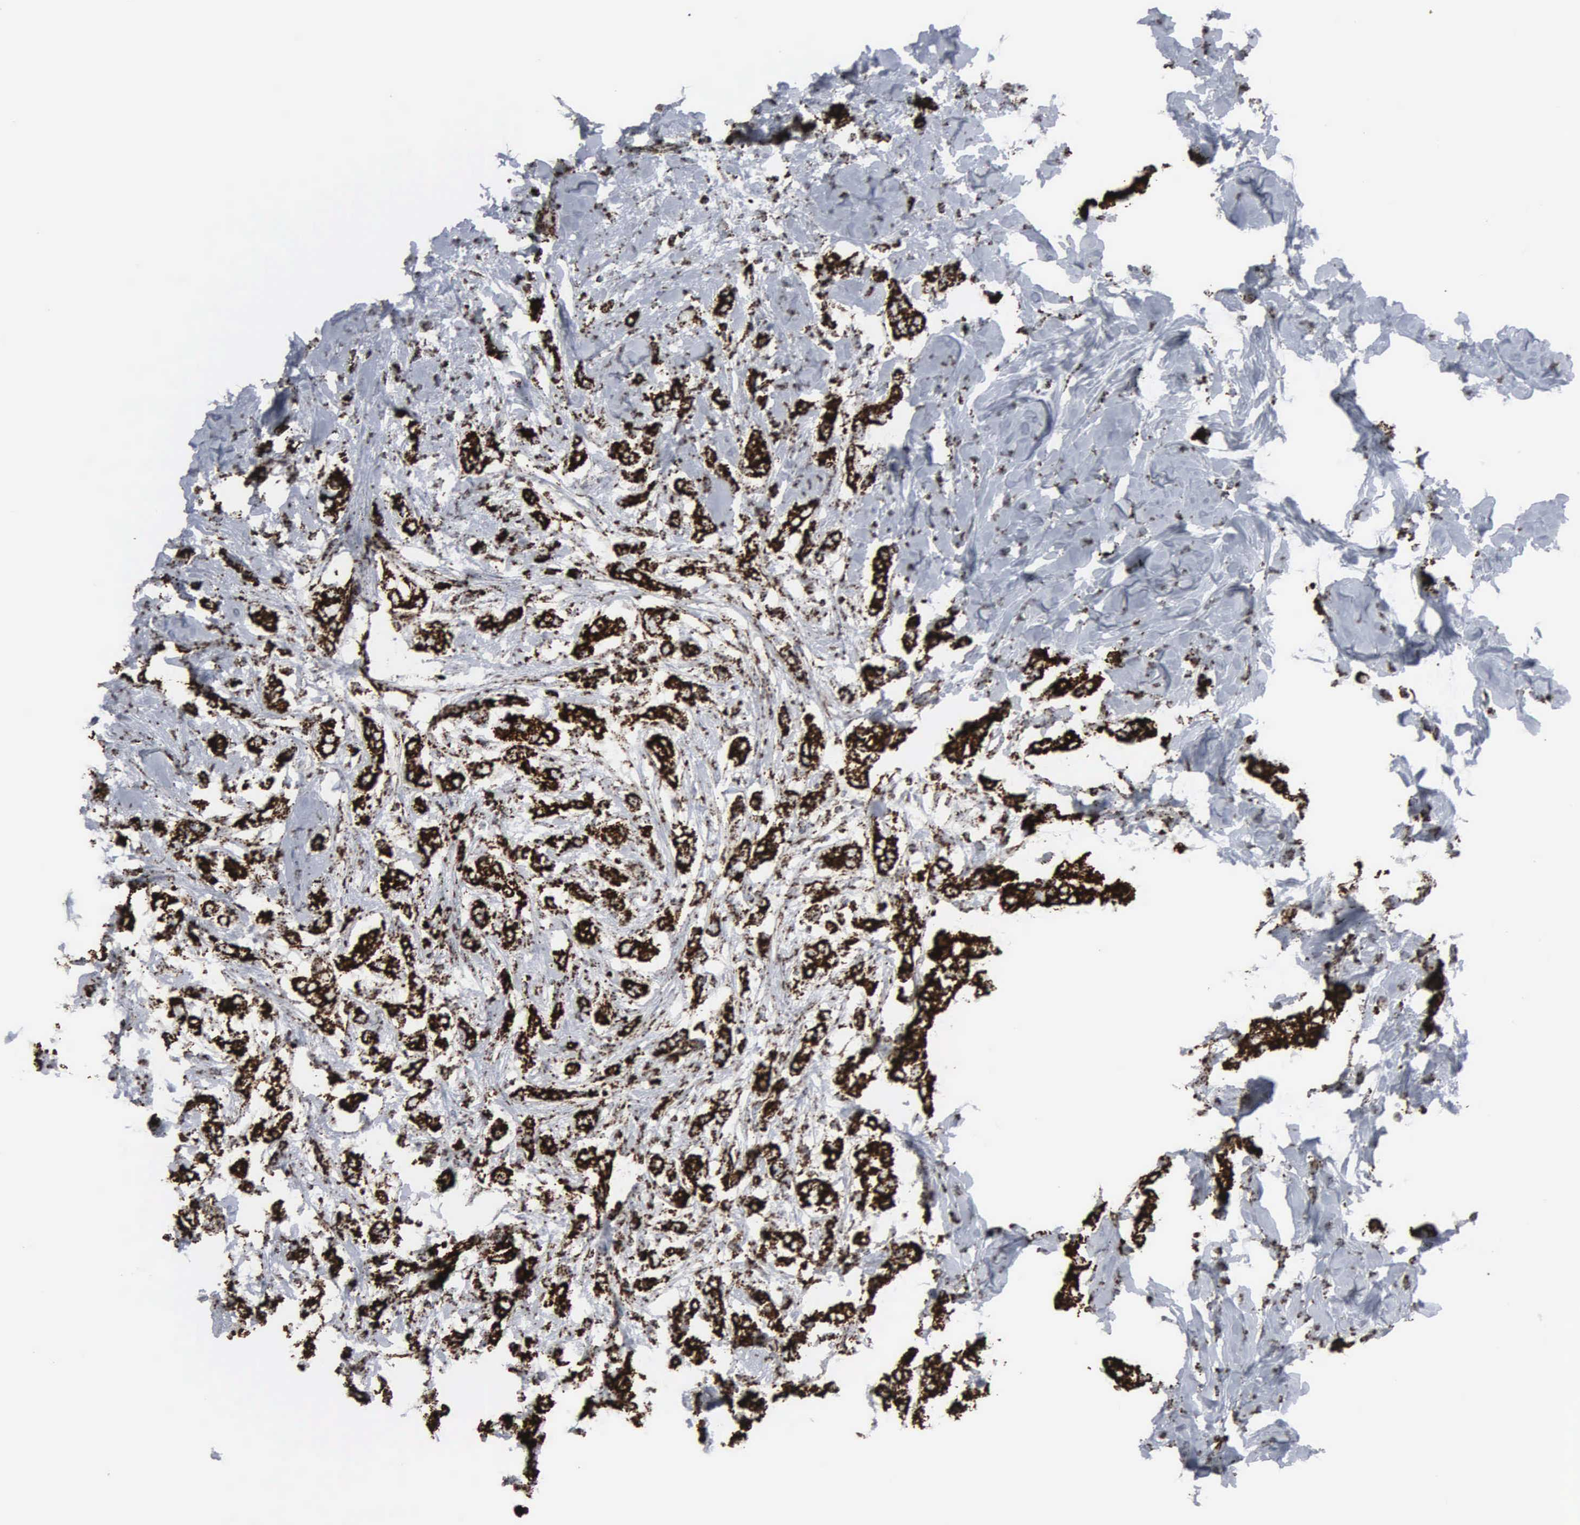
{"staining": {"intensity": "strong", "quantity": ">75%", "location": "cytoplasmic/membranous"}, "tissue": "breast cancer", "cell_type": "Tumor cells", "image_type": "cancer", "snomed": [{"axis": "morphology", "description": "Duct carcinoma"}, {"axis": "topography", "description": "Breast"}], "caption": "Breast cancer stained with a brown dye shows strong cytoplasmic/membranous positive staining in approximately >75% of tumor cells.", "gene": "HSPA9", "patient": {"sex": "female", "age": 84}}